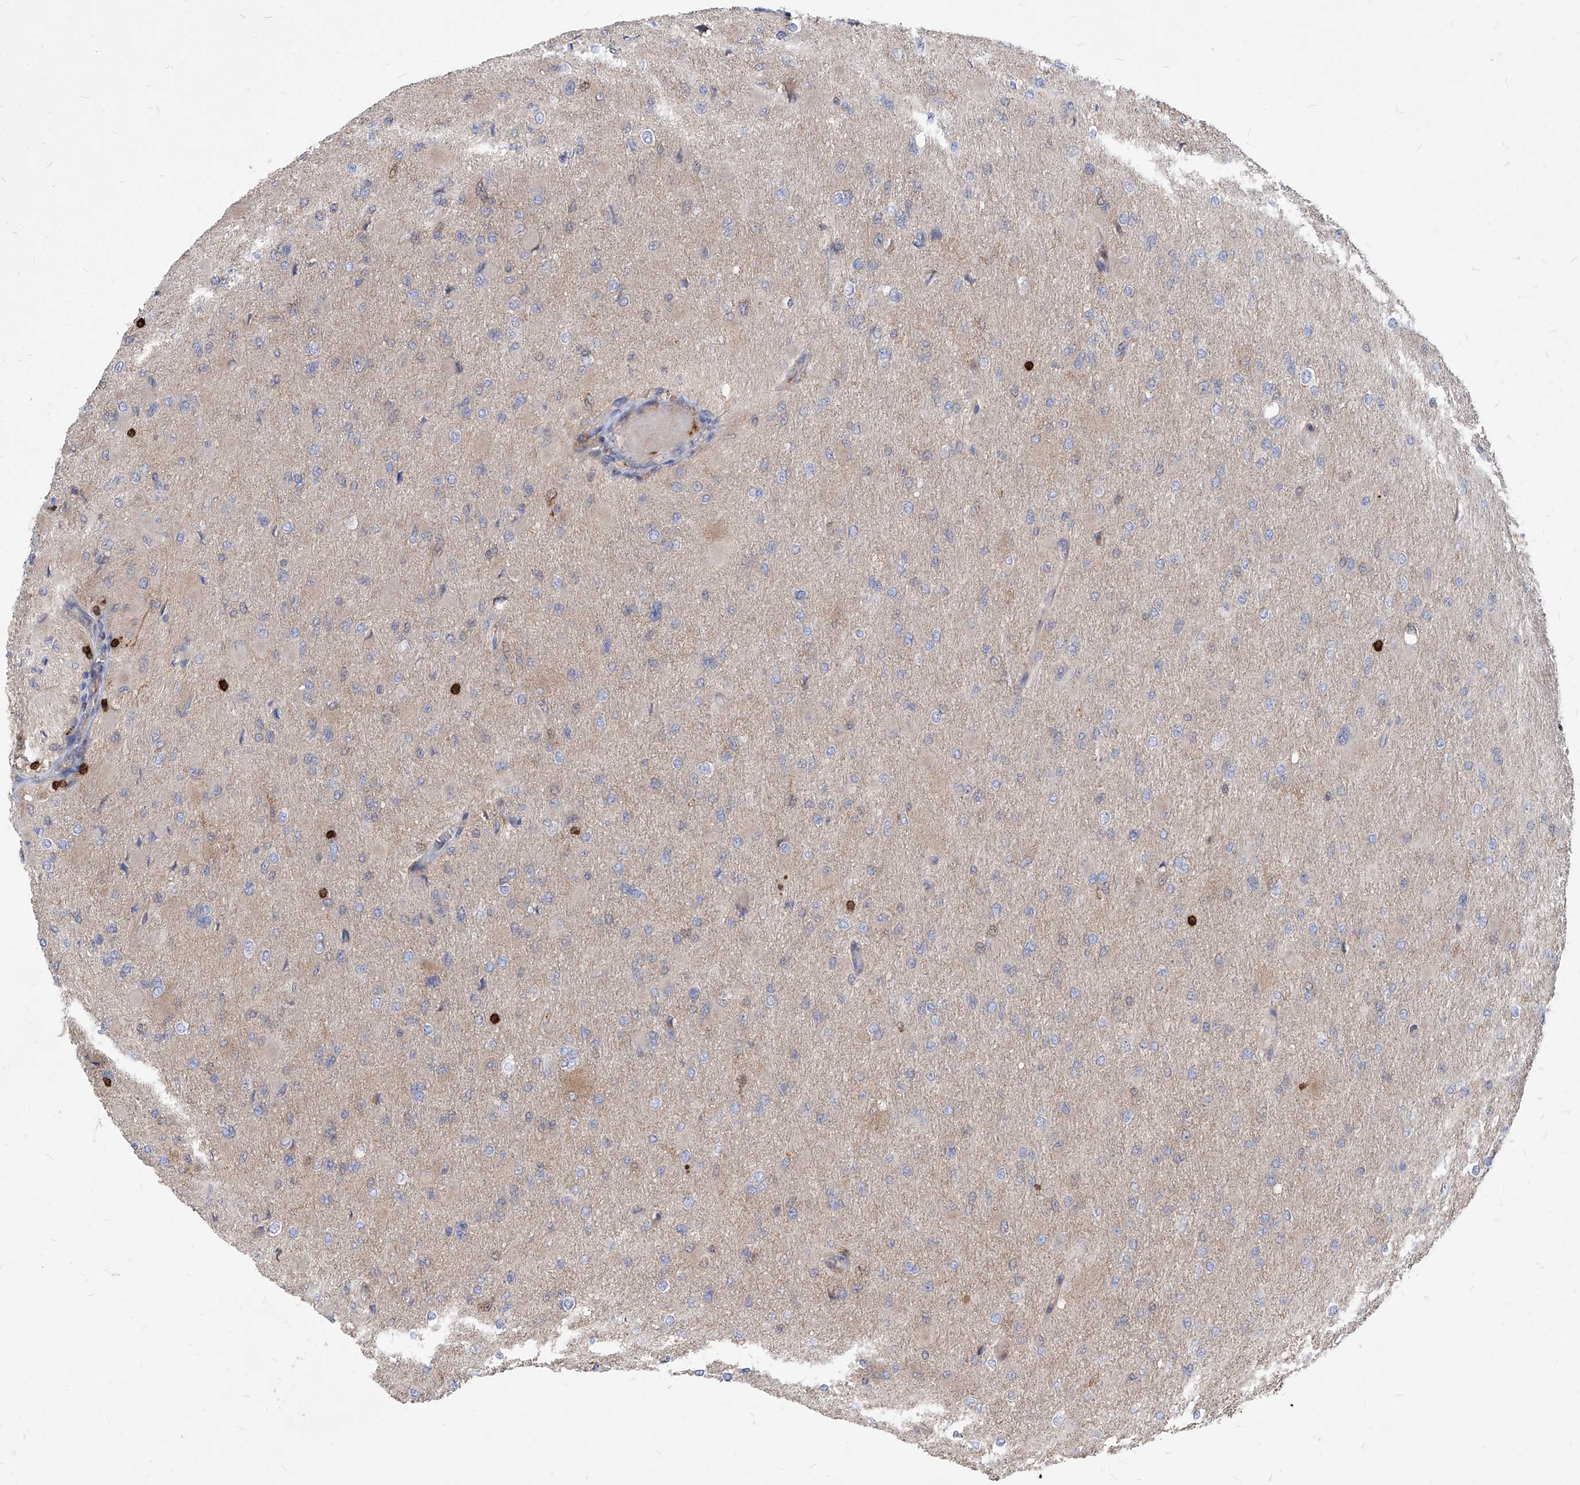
{"staining": {"intensity": "negative", "quantity": "none", "location": "none"}, "tissue": "glioma", "cell_type": "Tumor cells", "image_type": "cancer", "snomed": [{"axis": "morphology", "description": "Glioma, malignant, High grade"}, {"axis": "topography", "description": "Cerebral cortex"}], "caption": "Tumor cells show no significant protein positivity in glioma.", "gene": "ABRACL", "patient": {"sex": "female", "age": 36}}